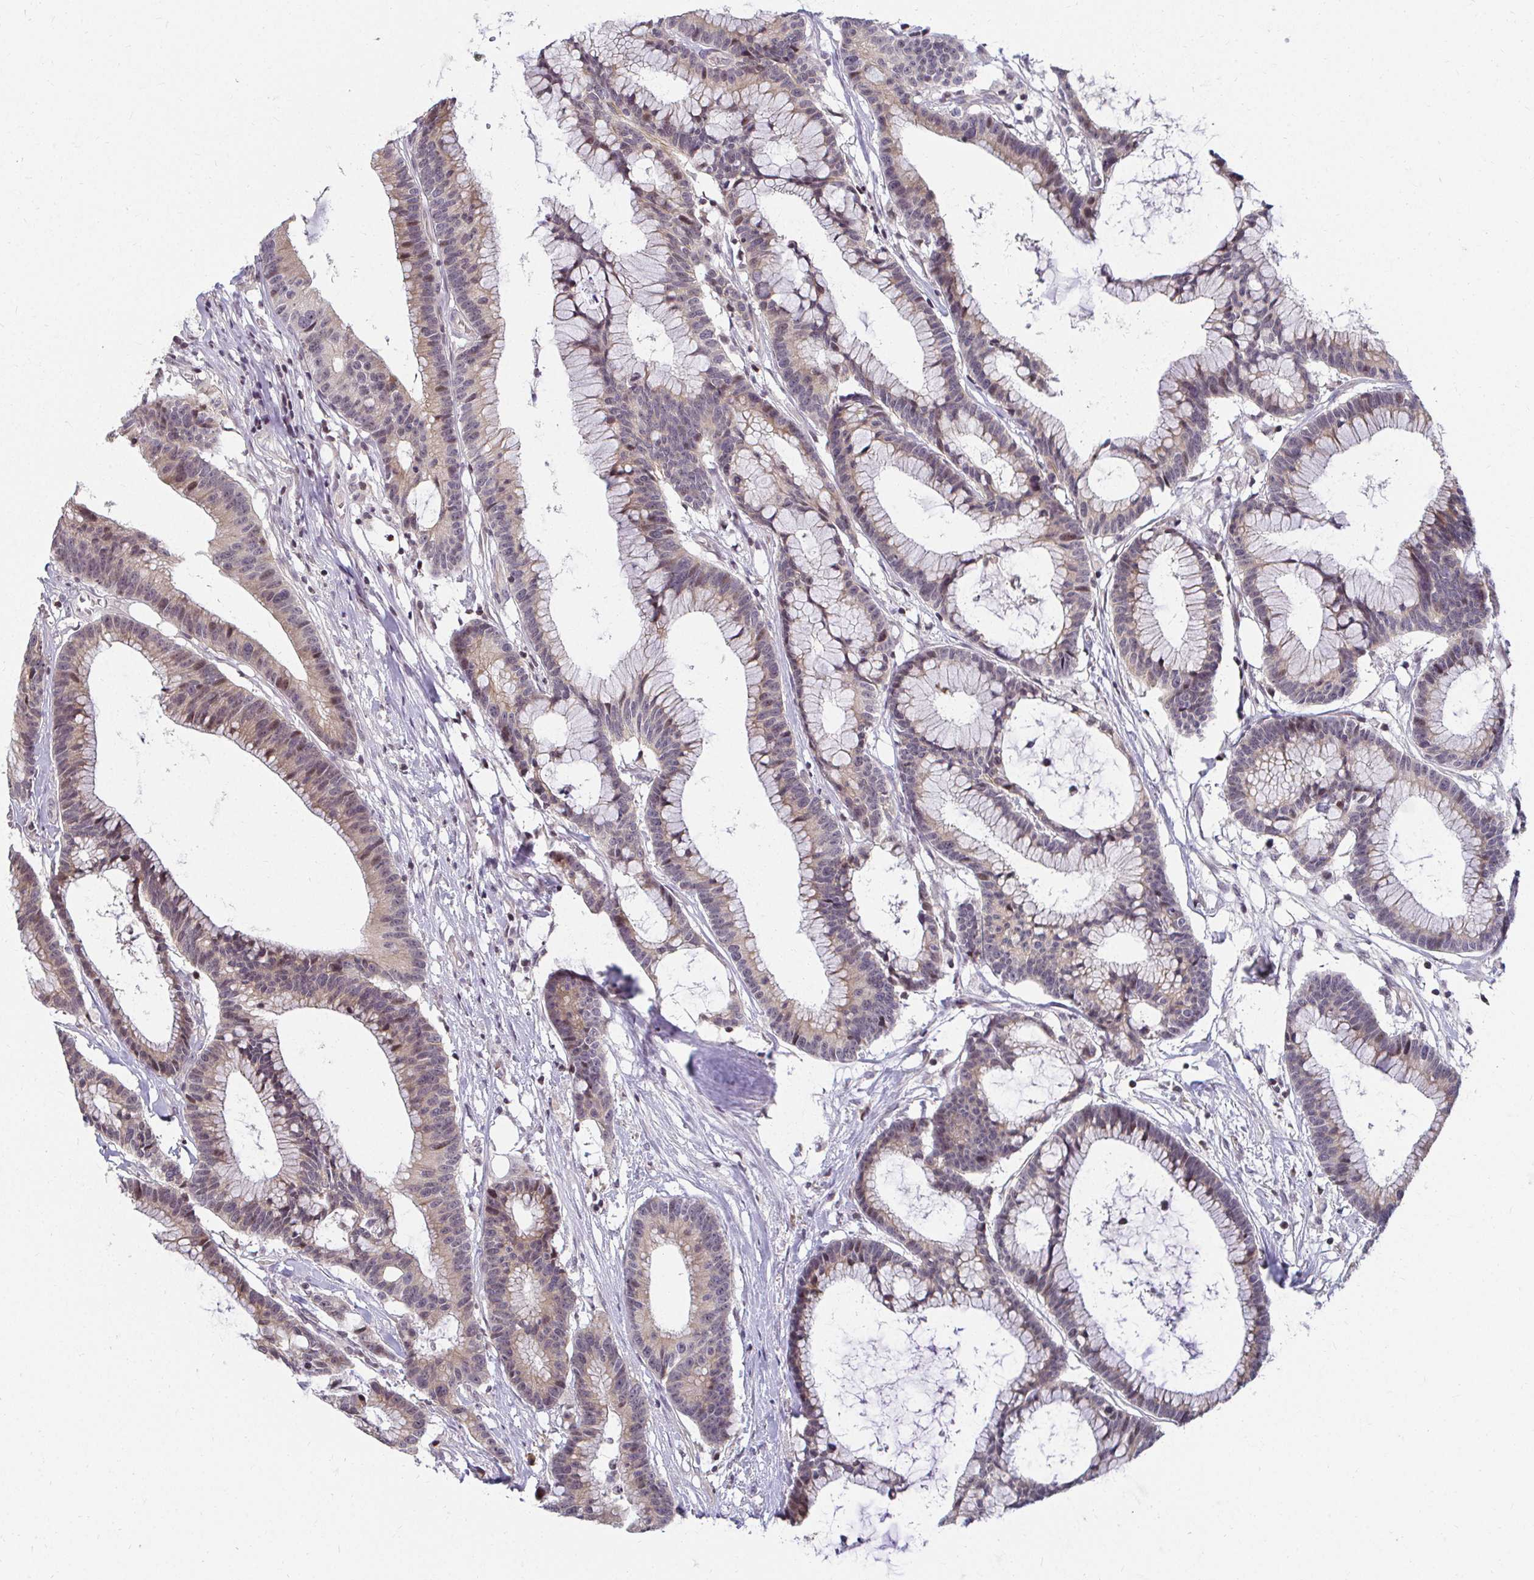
{"staining": {"intensity": "weak", "quantity": "25%-75%", "location": "cytoplasmic/membranous,nuclear"}, "tissue": "colorectal cancer", "cell_type": "Tumor cells", "image_type": "cancer", "snomed": [{"axis": "morphology", "description": "Adenocarcinoma, NOS"}, {"axis": "topography", "description": "Colon"}], "caption": "Colorectal cancer (adenocarcinoma) stained with a protein marker displays weak staining in tumor cells.", "gene": "ANK3", "patient": {"sex": "female", "age": 78}}